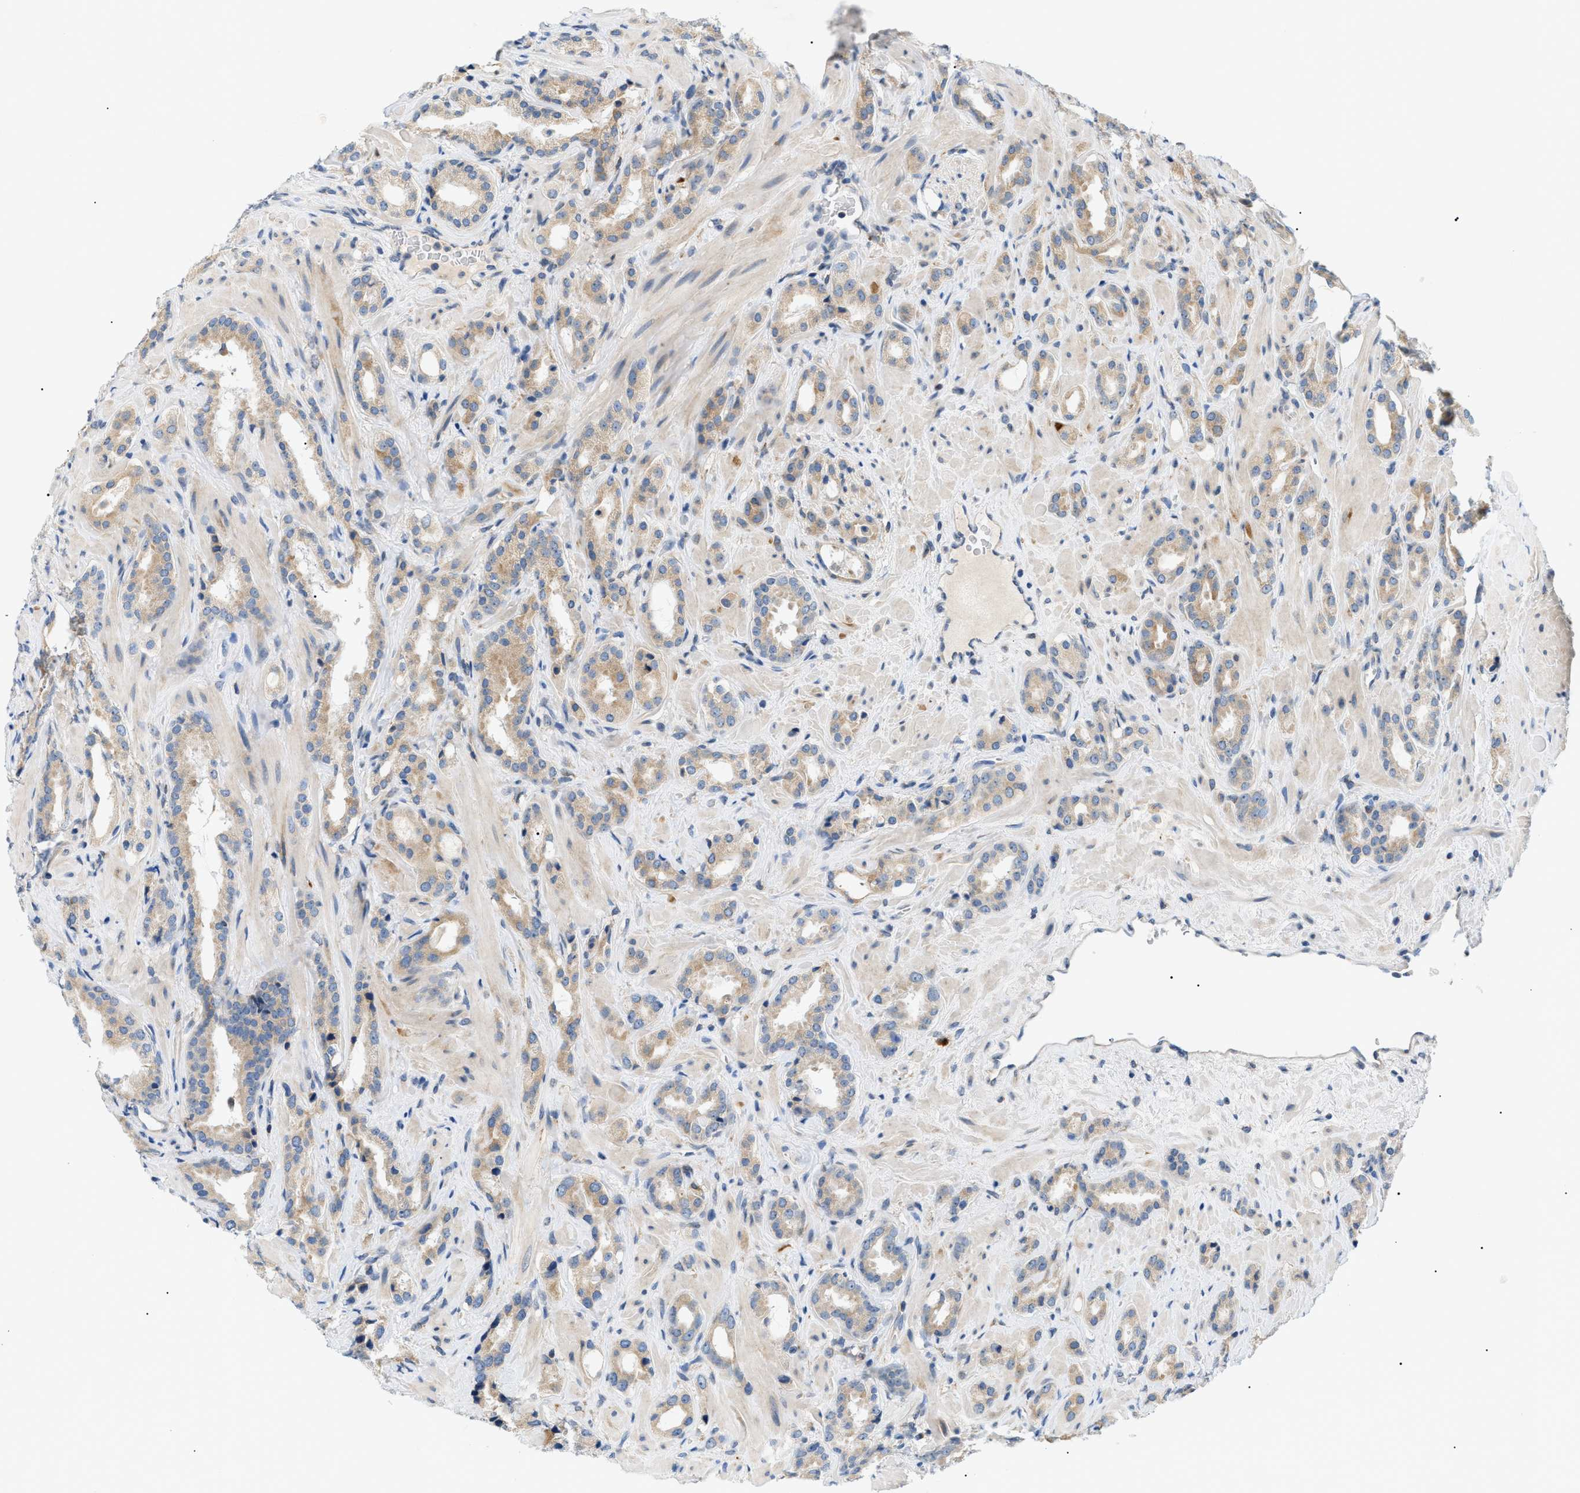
{"staining": {"intensity": "moderate", "quantity": "25%-75%", "location": "cytoplasmic/membranous"}, "tissue": "prostate cancer", "cell_type": "Tumor cells", "image_type": "cancer", "snomed": [{"axis": "morphology", "description": "Adenocarcinoma, High grade"}, {"axis": "topography", "description": "Prostate"}], "caption": "A micrograph showing moderate cytoplasmic/membranous positivity in approximately 25%-75% of tumor cells in prostate cancer, as visualized by brown immunohistochemical staining.", "gene": "DERL1", "patient": {"sex": "male", "age": 64}}